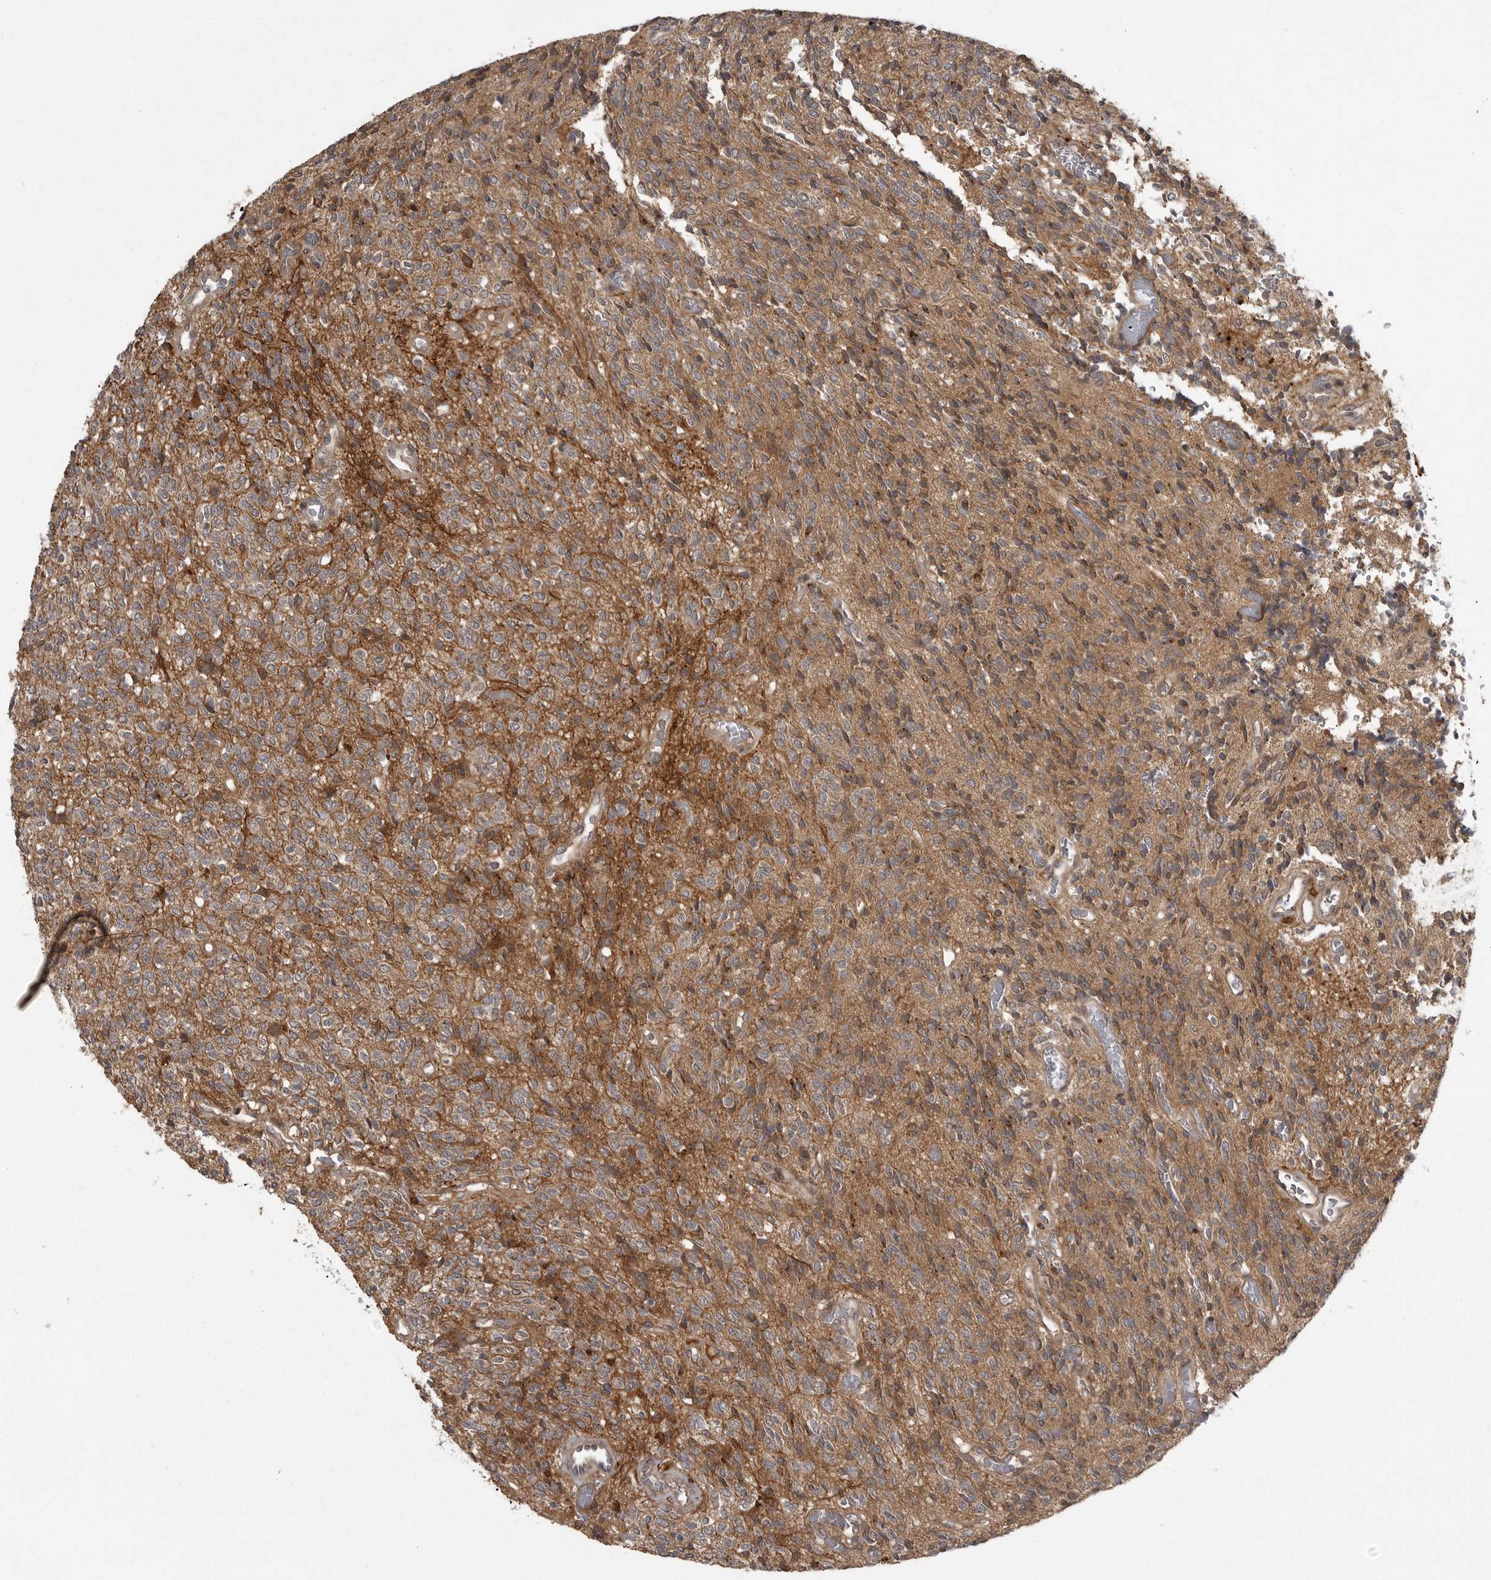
{"staining": {"intensity": "weak", "quantity": ">75%", "location": "cytoplasmic/membranous"}, "tissue": "glioma", "cell_type": "Tumor cells", "image_type": "cancer", "snomed": [{"axis": "morphology", "description": "Glioma, malignant, High grade"}, {"axis": "topography", "description": "Brain"}], "caption": "IHC photomicrograph of human malignant glioma (high-grade) stained for a protein (brown), which exhibits low levels of weak cytoplasmic/membranous positivity in approximately >75% of tumor cells.", "gene": "GPR31", "patient": {"sex": "male", "age": 34}}